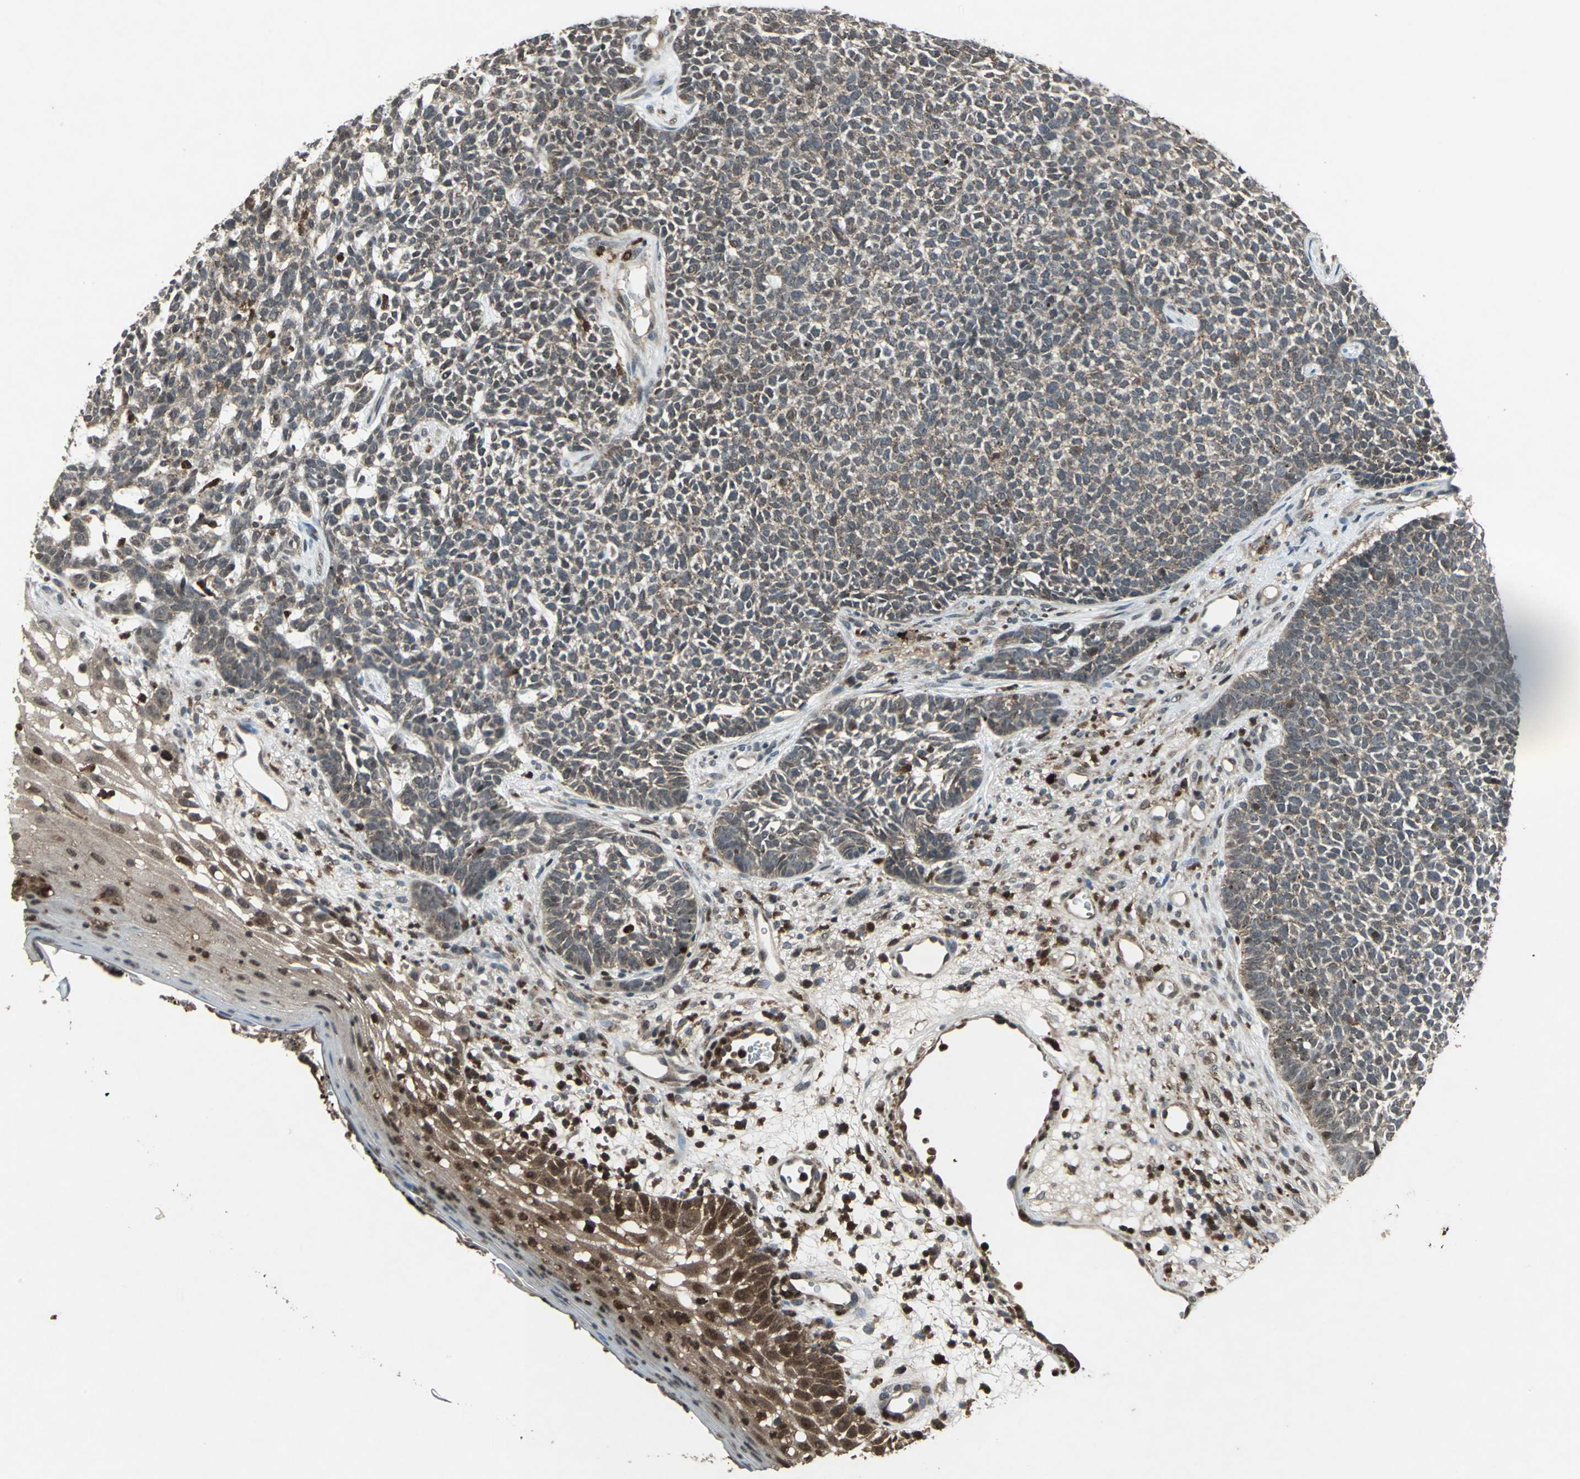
{"staining": {"intensity": "negative", "quantity": "none", "location": "none"}, "tissue": "skin cancer", "cell_type": "Tumor cells", "image_type": "cancer", "snomed": [{"axis": "morphology", "description": "Basal cell carcinoma"}, {"axis": "topography", "description": "Skin"}], "caption": "The photomicrograph exhibits no staining of tumor cells in skin cancer (basal cell carcinoma).", "gene": "PYCARD", "patient": {"sex": "female", "age": 84}}